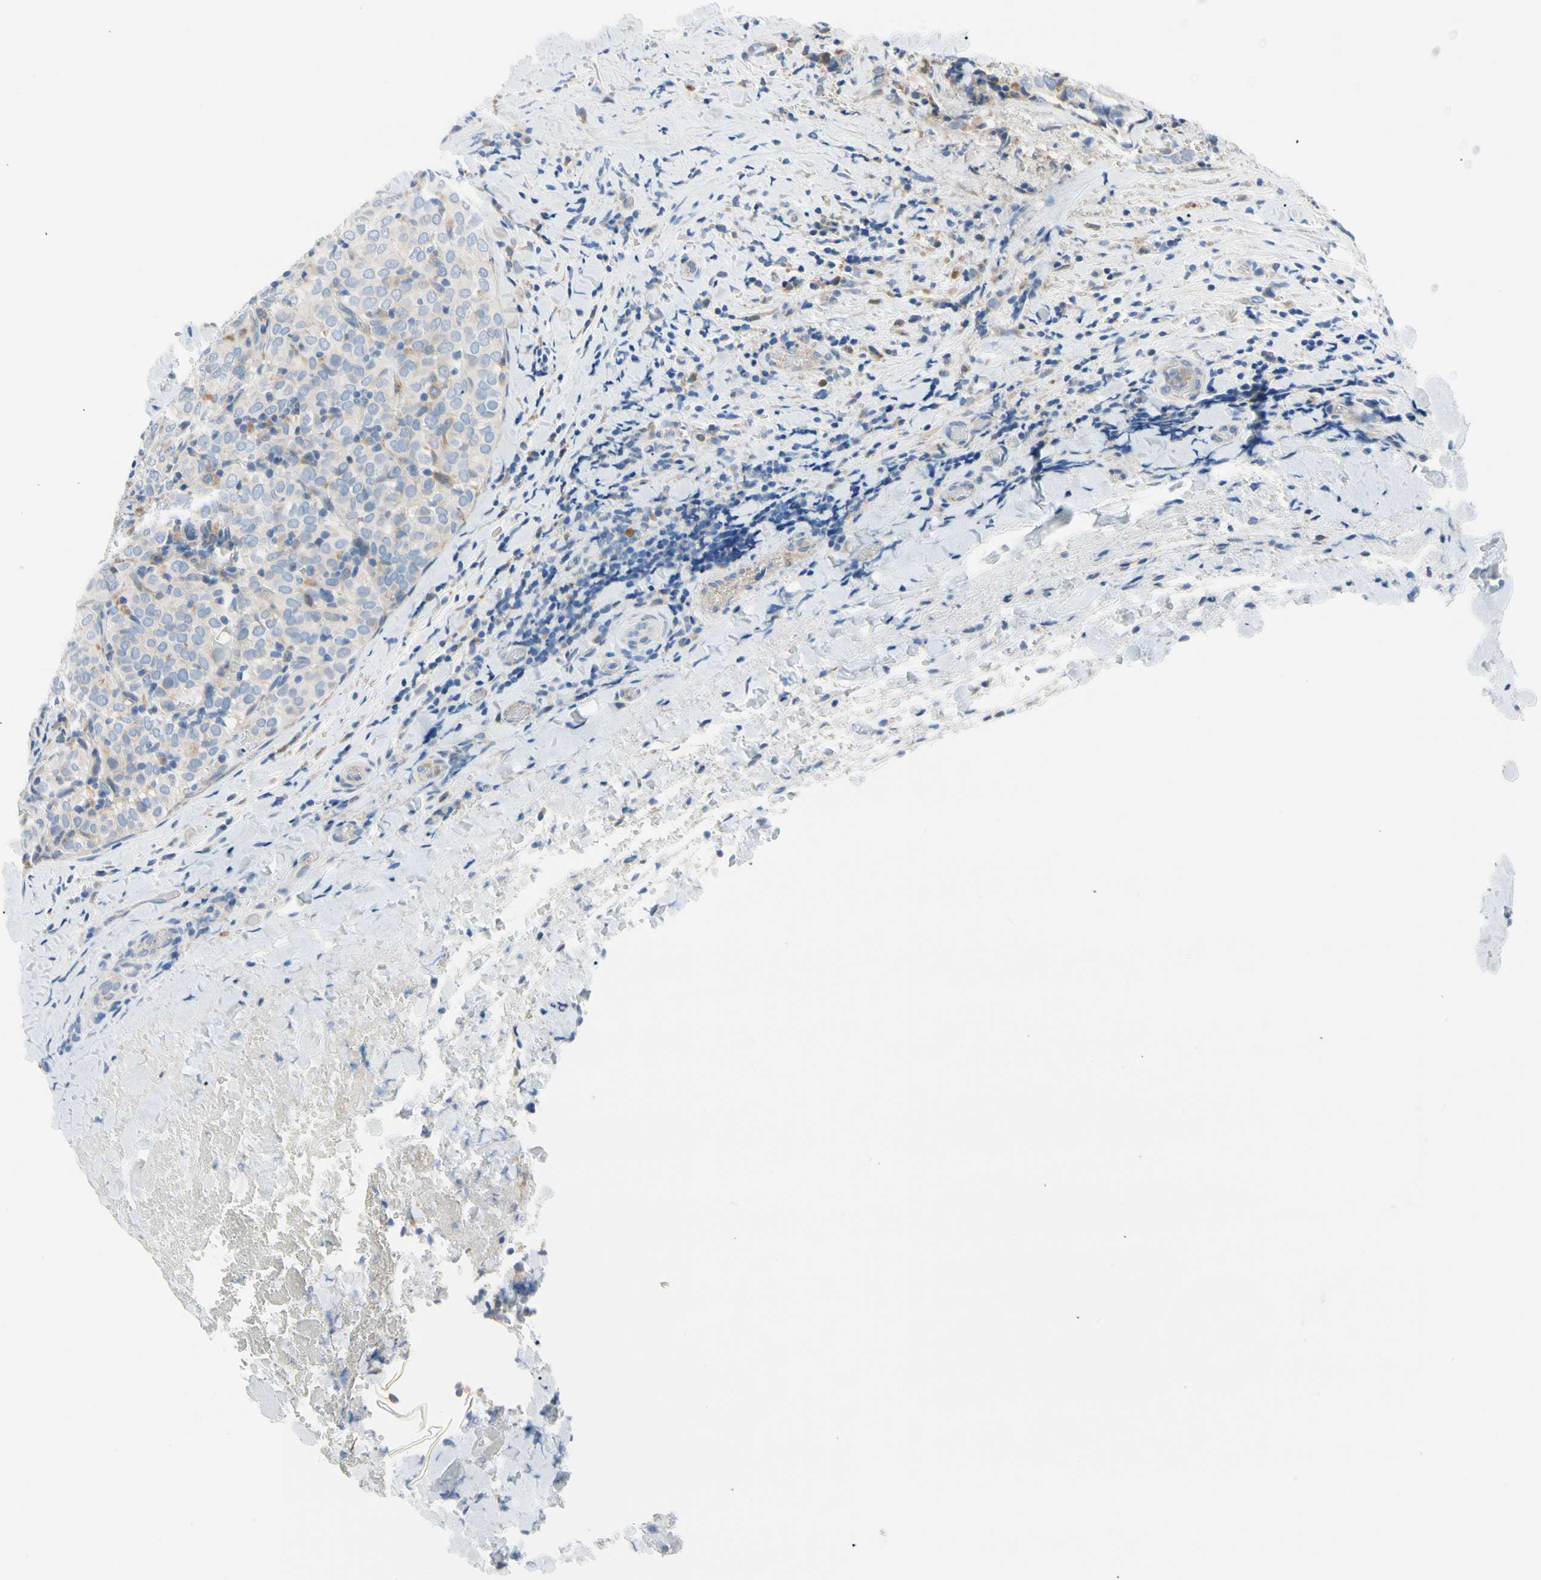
{"staining": {"intensity": "moderate", "quantity": "<25%", "location": "cytoplasmic/membranous"}, "tissue": "thyroid cancer", "cell_type": "Tumor cells", "image_type": "cancer", "snomed": [{"axis": "morphology", "description": "Normal tissue, NOS"}, {"axis": "morphology", "description": "Papillary adenocarcinoma, NOS"}, {"axis": "topography", "description": "Thyroid gland"}], "caption": "Brown immunohistochemical staining in papillary adenocarcinoma (thyroid) reveals moderate cytoplasmic/membranous expression in about <25% of tumor cells.", "gene": "STXBP1", "patient": {"sex": "female", "age": 30}}